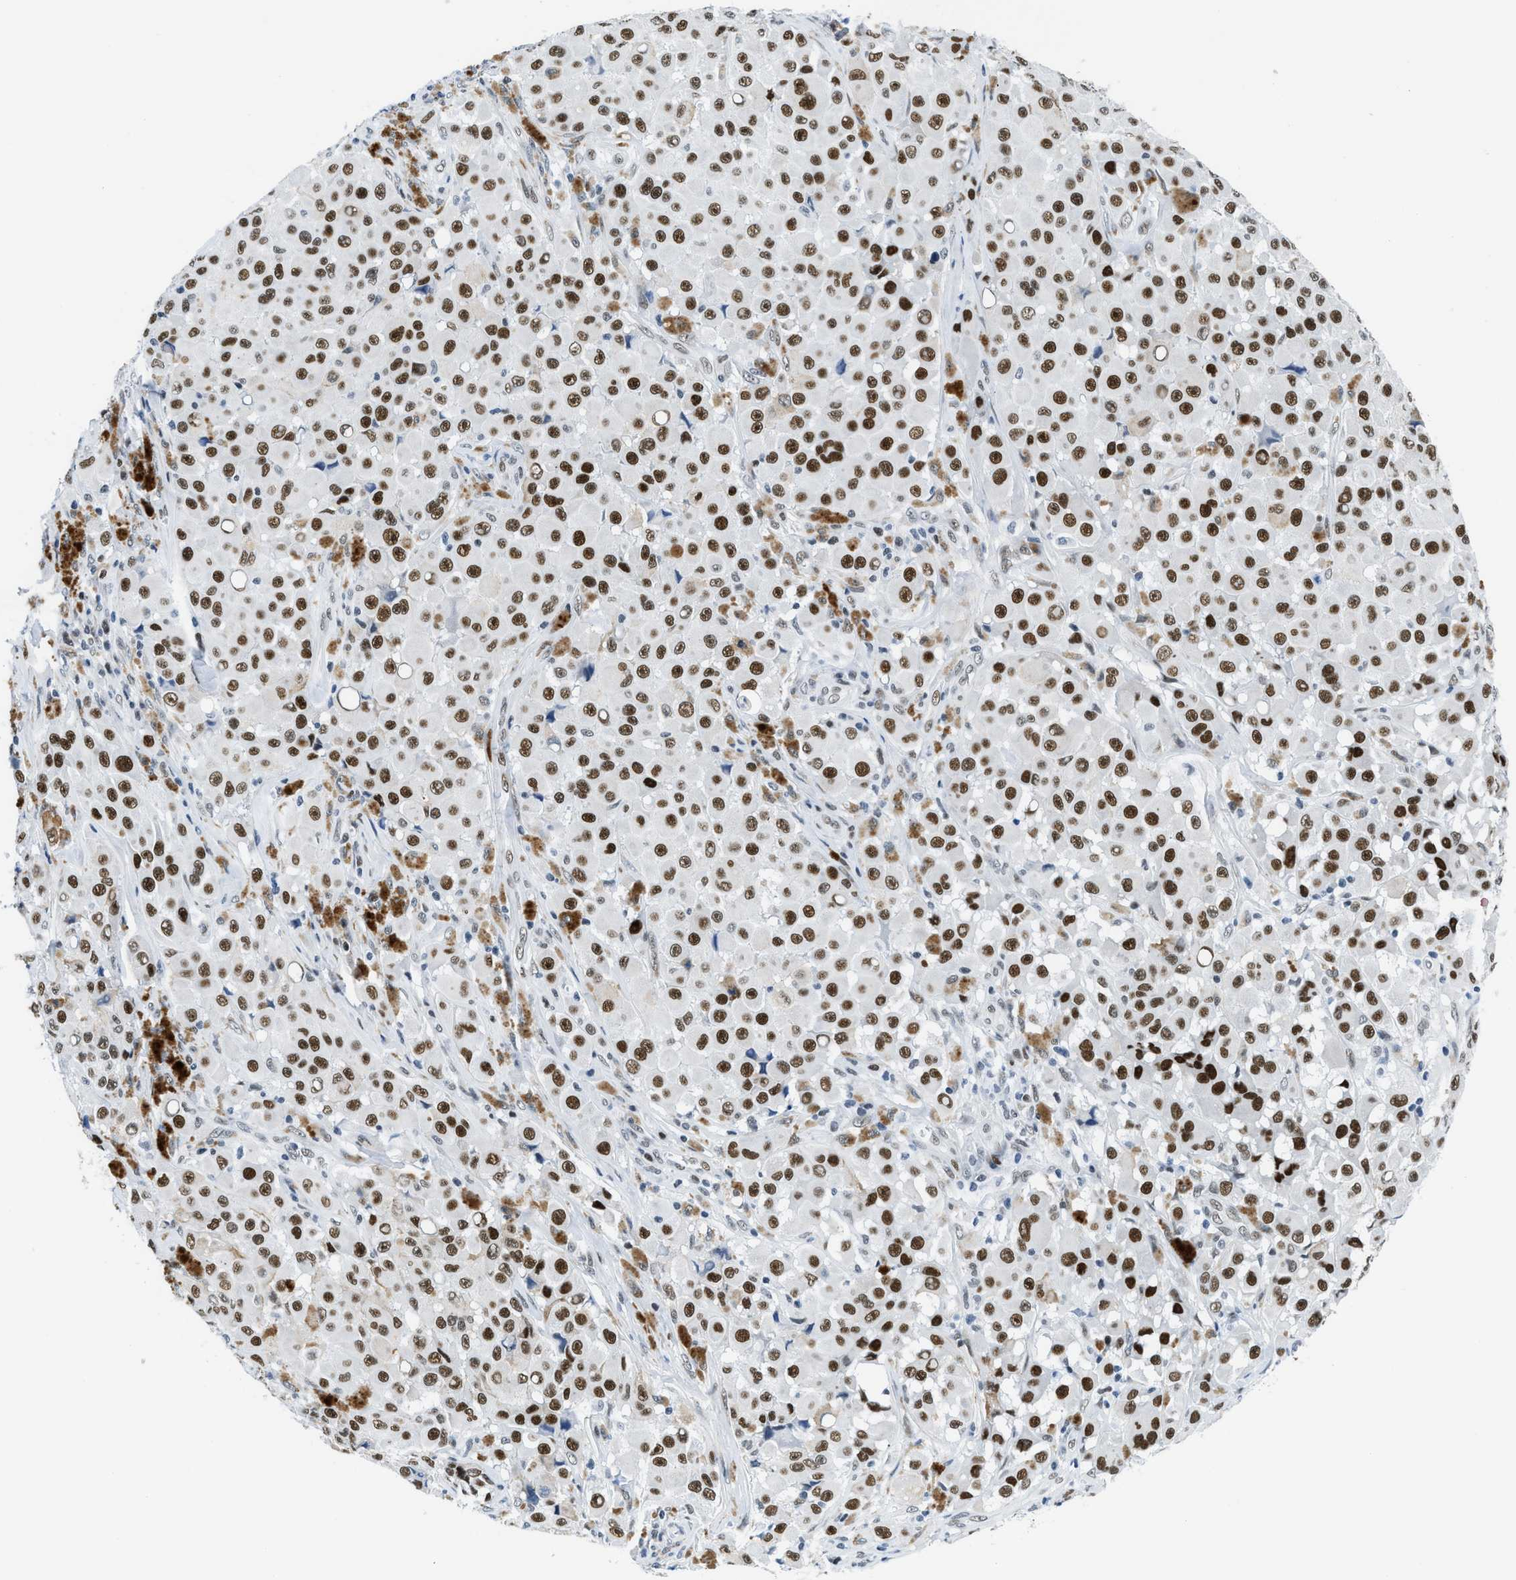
{"staining": {"intensity": "strong", "quantity": ">75%", "location": "nuclear"}, "tissue": "melanoma", "cell_type": "Tumor cells", "image_type": "cancer", "snomed": [{"axis": "morphology", "description": "Malignant melanoma, NOS"}, {"axis": "topography", "description": "Skin"}], "caption": "Melanoma was stained to show a protein in brown. There is high levels of strong nuclear staining in approximately >75% of tumor cells.", "gene": "SMARCAD1", "patient": {"sex": "male", "age": 84}}